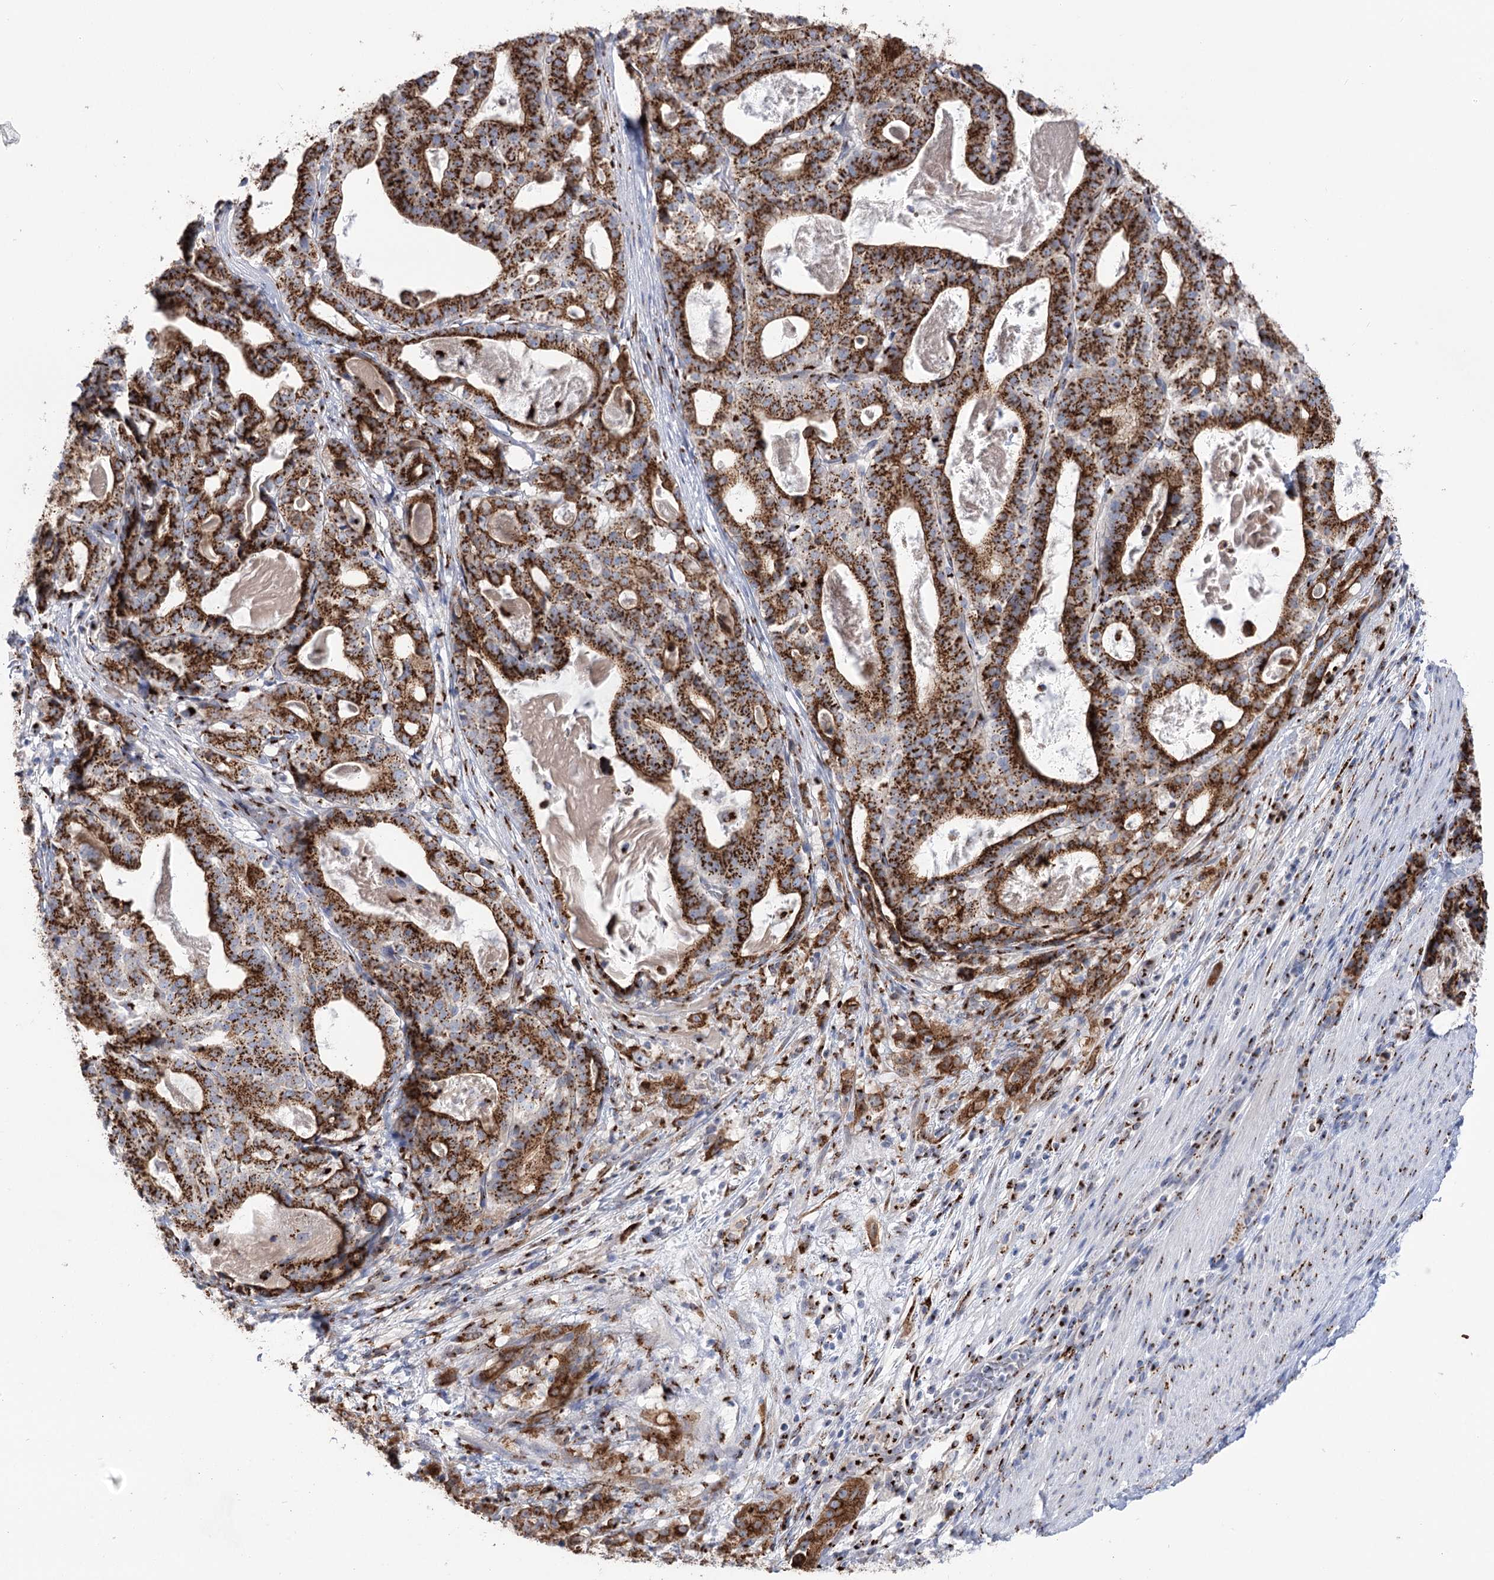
{"staining": {"intensity": "strong", "quantity": ">75%", "location": "cytoplasmic/membranous"}, "tissue": "stomach cancer", "cell_type": "Tumor cells", "image_type": "cancer", "snomed": [{"axis": "morphology", "description": "Adenocarcinoma, NOS"}, {"axis": "topography", "description": "Stomach"}], "caption": "Immunohistochemistry (IHC) image of neoplastic tissue: human stomach cancer stained using immunohistochemistry (IHC) displays high levels of strong protein expression localized specifically in the cytoplasmic/membranous of tumor cells, appearing as a cytoplasmic/membranous brown color.", "gene": "TMEM165", "patient": {"sex": "male", "age": 48}}